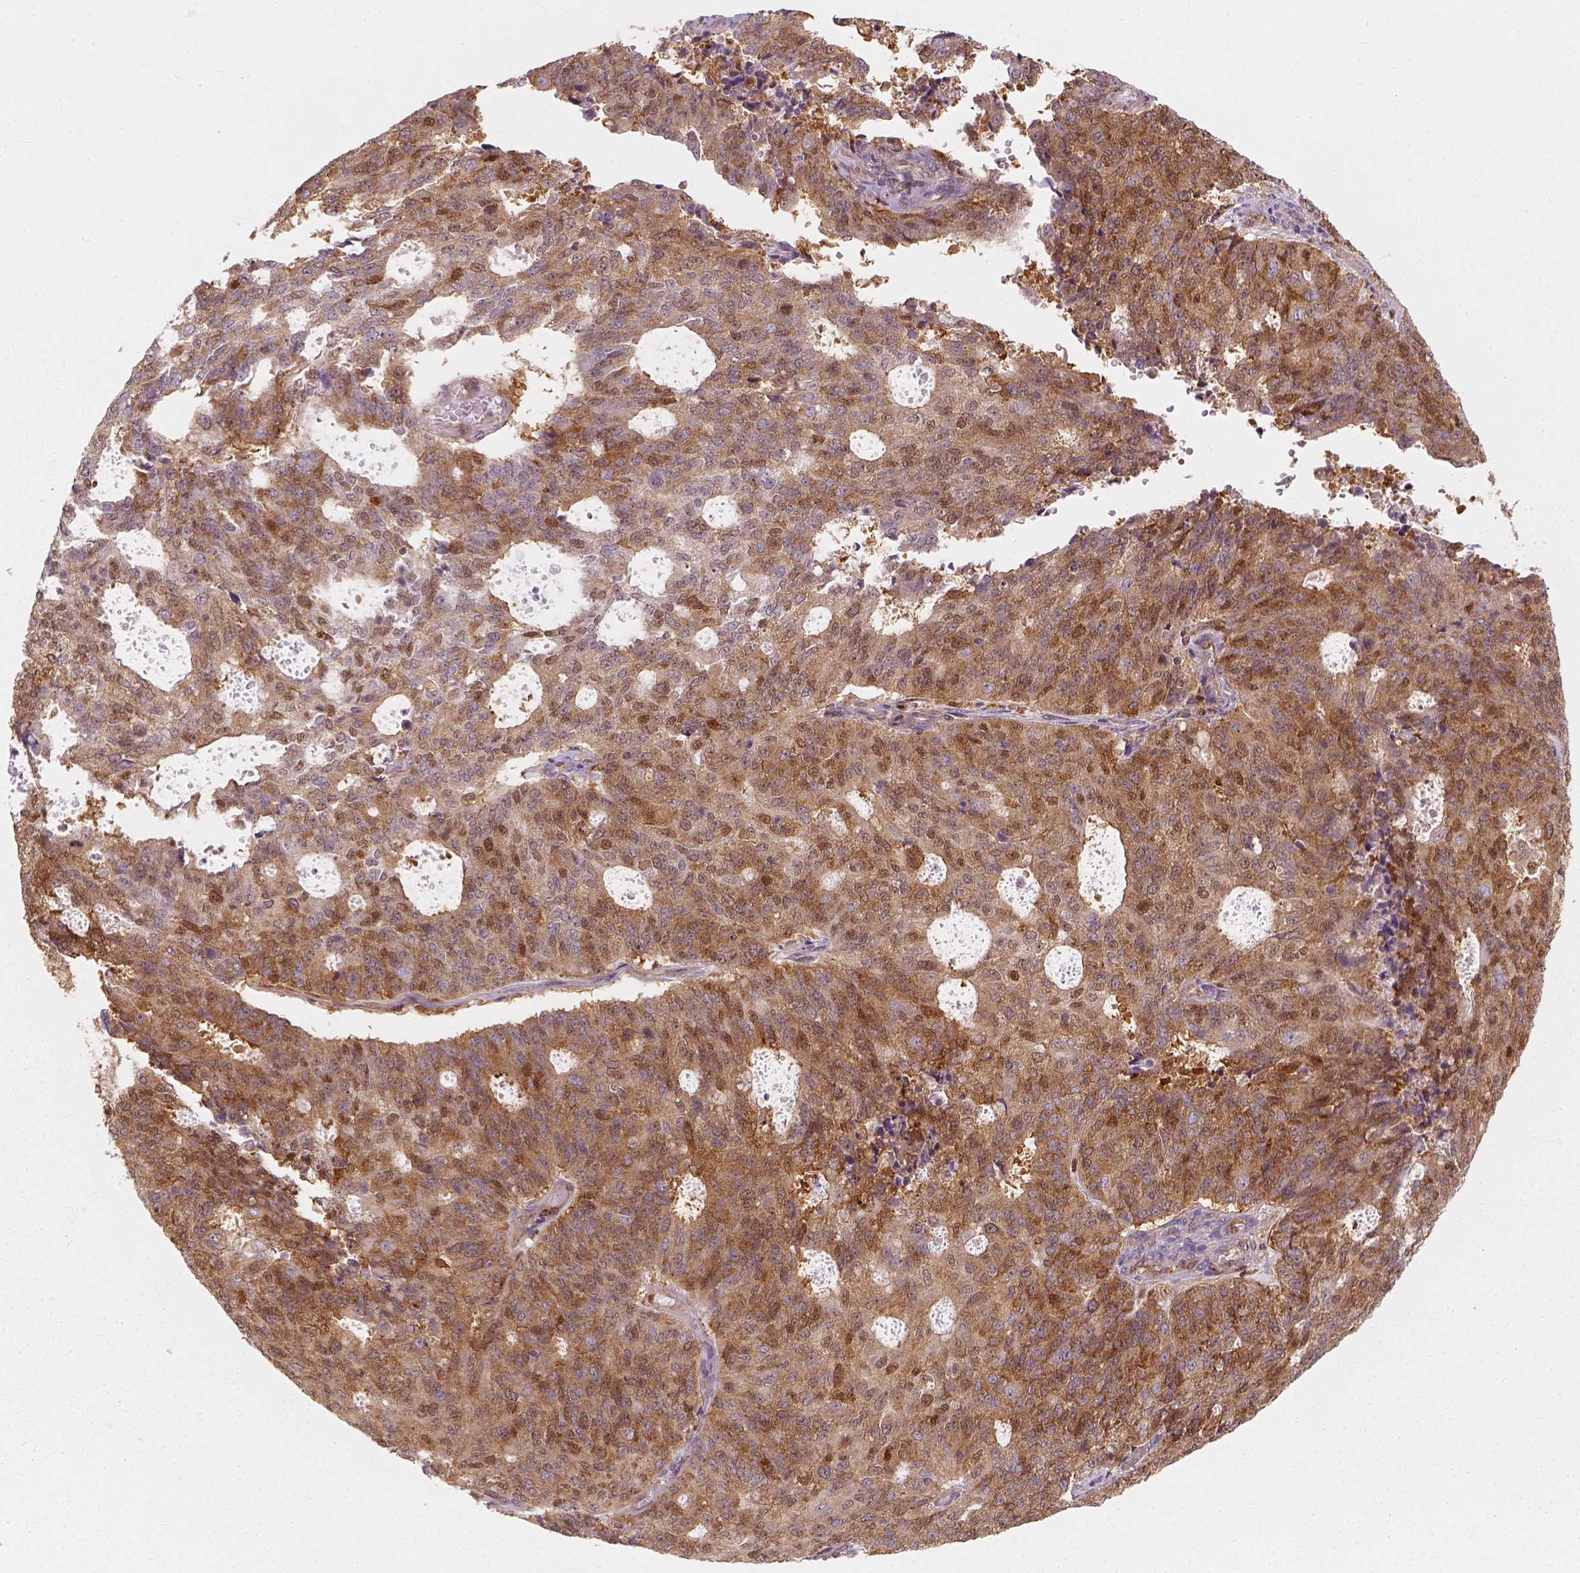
{"staining": {"intensity": "moderate", "quantity": ">75%", "location": "cytoplasmic/membranous,nuclear"}, "tissue": "endometrial cancer", "cell_type": "Tumor cells", "image_type": "cancer", "snomed": [{"axis": "morphology", "description": "Adenocarcinoma, NOS"}, {"axis": "topography", "description": "Endometrium"}], "caption": "Endometrial cancer stained with DAB immunohistochemistry demonstrates medium levels of moderate cytoplasmic/membranous and nuclear expression in about >75% of tumor cells. (DAB (3,3'-diaminobenzidine) IHC with brightfield microscopy, high magnification).", "gene": "SQSTM1", "patient": {"sex": "female", "age": 82}}